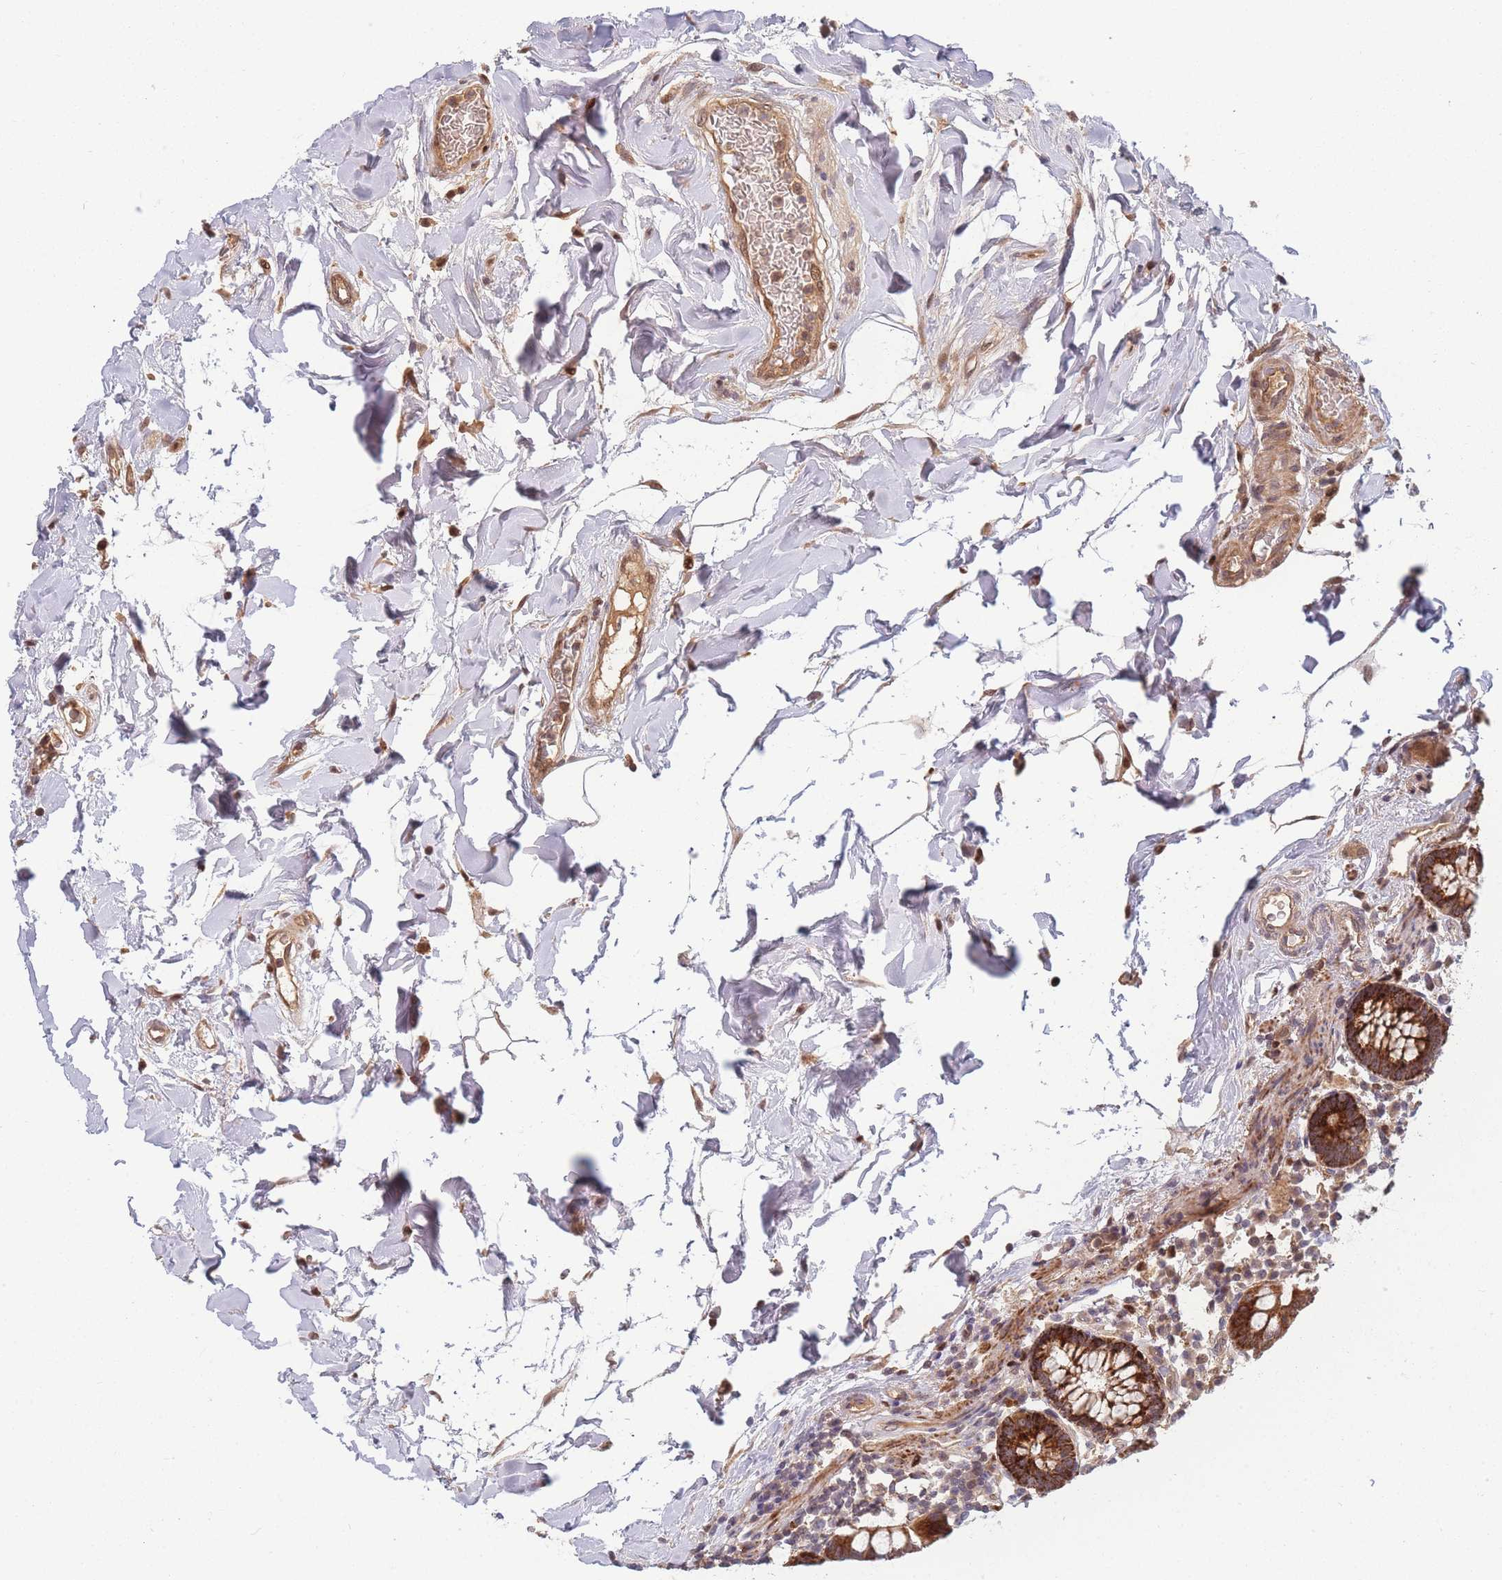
{"staining": {"intensity": "moderate", "quantity": ">75%", "location": "cytoplasmic/membranous"}, "tissue": "colon", "cell_type": "Endothelial cells", "image_type": "normal", "snomed": [{"axis": "morphology", "description": "Normal tissue, NOS"}, {"axis": "topography", "description": "Colon"}], "caption": "This micrograph demonstrates benign colon stained with immunohistochemistry (IHC) to label a protein in brown. The cytoplasmic/membranous of endothelial cells show moderate positivity for the protein. Nuclei are counter-stained blue.", "gene": "FAM153A", "patient": {"sex": "female", "age": 79}}